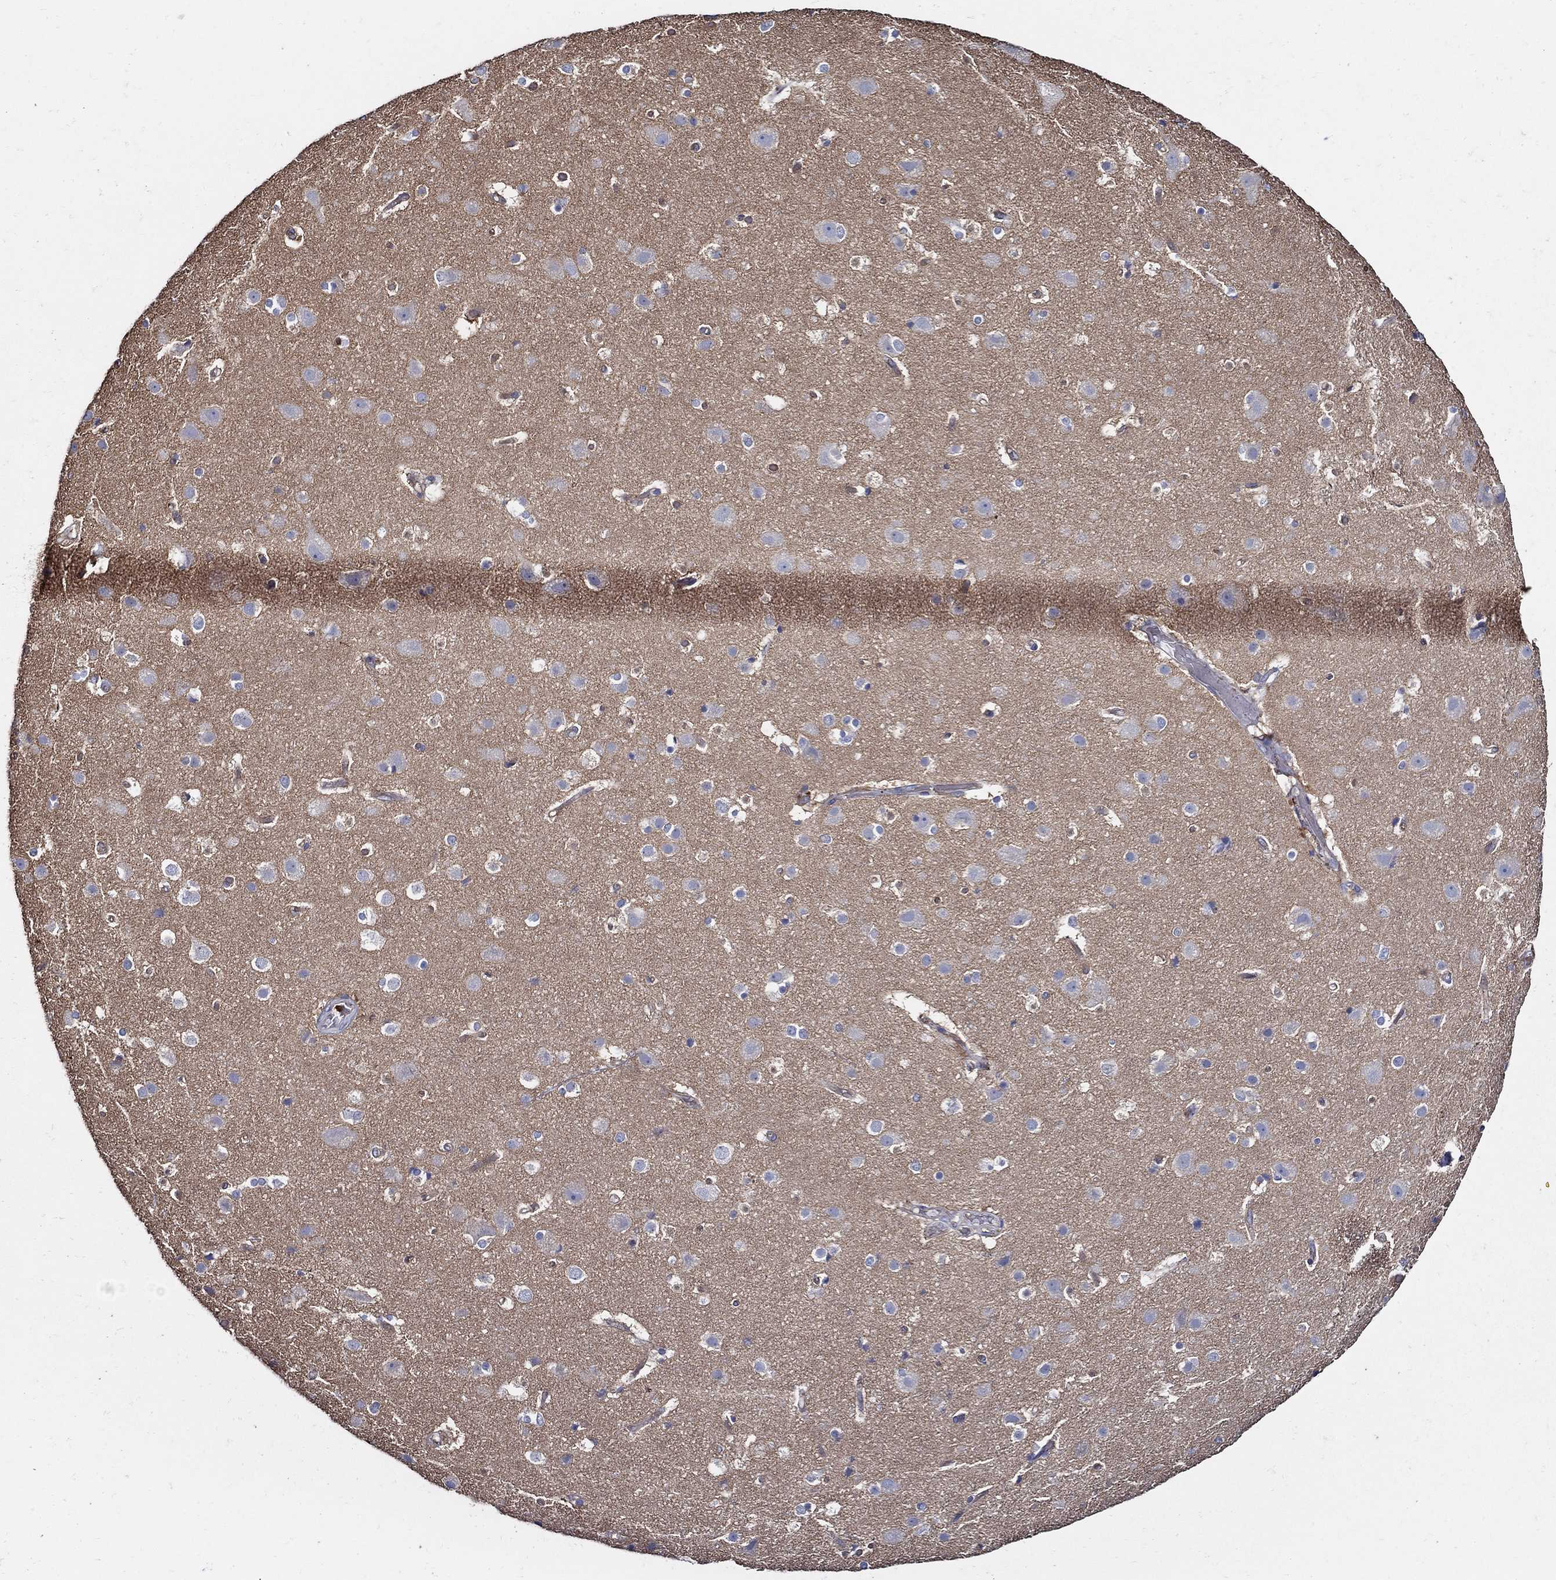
{"staining": {"intensity": "negative", "quantity": "none", "location": "none"}, "tissue": "cerebral cortex", "cell_type": "Endothelial cells", "image_type": "normal", "snomed": [{"axis": "morphology", "description": "Normal tissue, NOS"}, {"axis": "topography", "description": "Cerebral cortex"}], "caption": "Immunohistochemistry (IHC) of unremarkable cerebral cortex reveals no staining in endothelial cells.", "gene": "APBB3", "patient": {"sex": "female", "age": 52}}